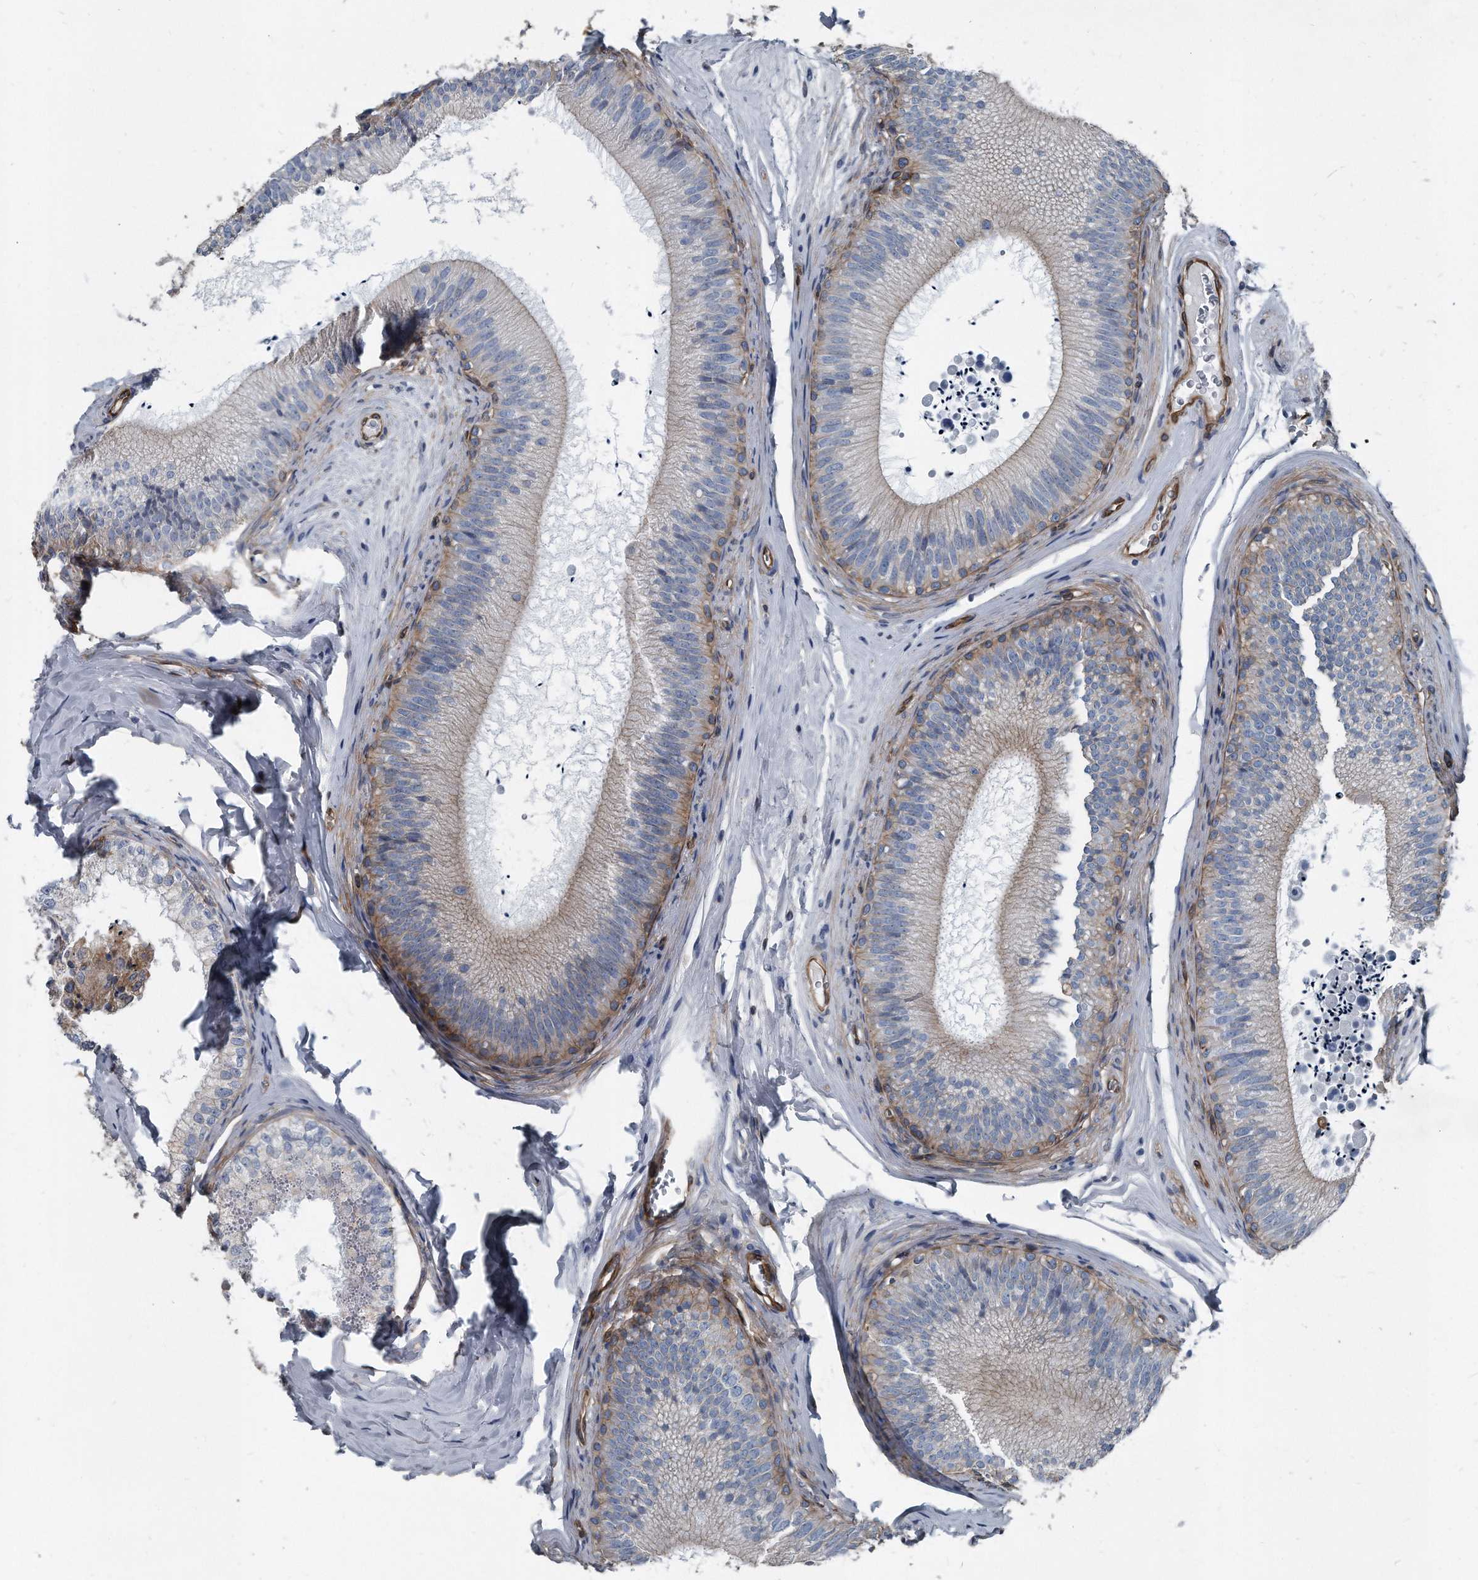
{"staining": {"intensity": "moderate", "quantity": "<25%", "location": "cytoplasmic/membranous"}, "tissue": "epididymis", "cell_type": "Glandular cells", "image_type": "normal", "snomed": [{"axis": "morphology", "description": "Normal tissue, NOS"}, {"axis": "topography", "description": "Epididymis"}], "caption": "Immunohistochemistry micrograph of normal epididymis stained for a protein (brown), which shows low levels of moderate cytoplasmic/membranous staining in about <25% of glandular cells.", "gene": "PLEC", "patient": {"sex": "male", "age": 29}}